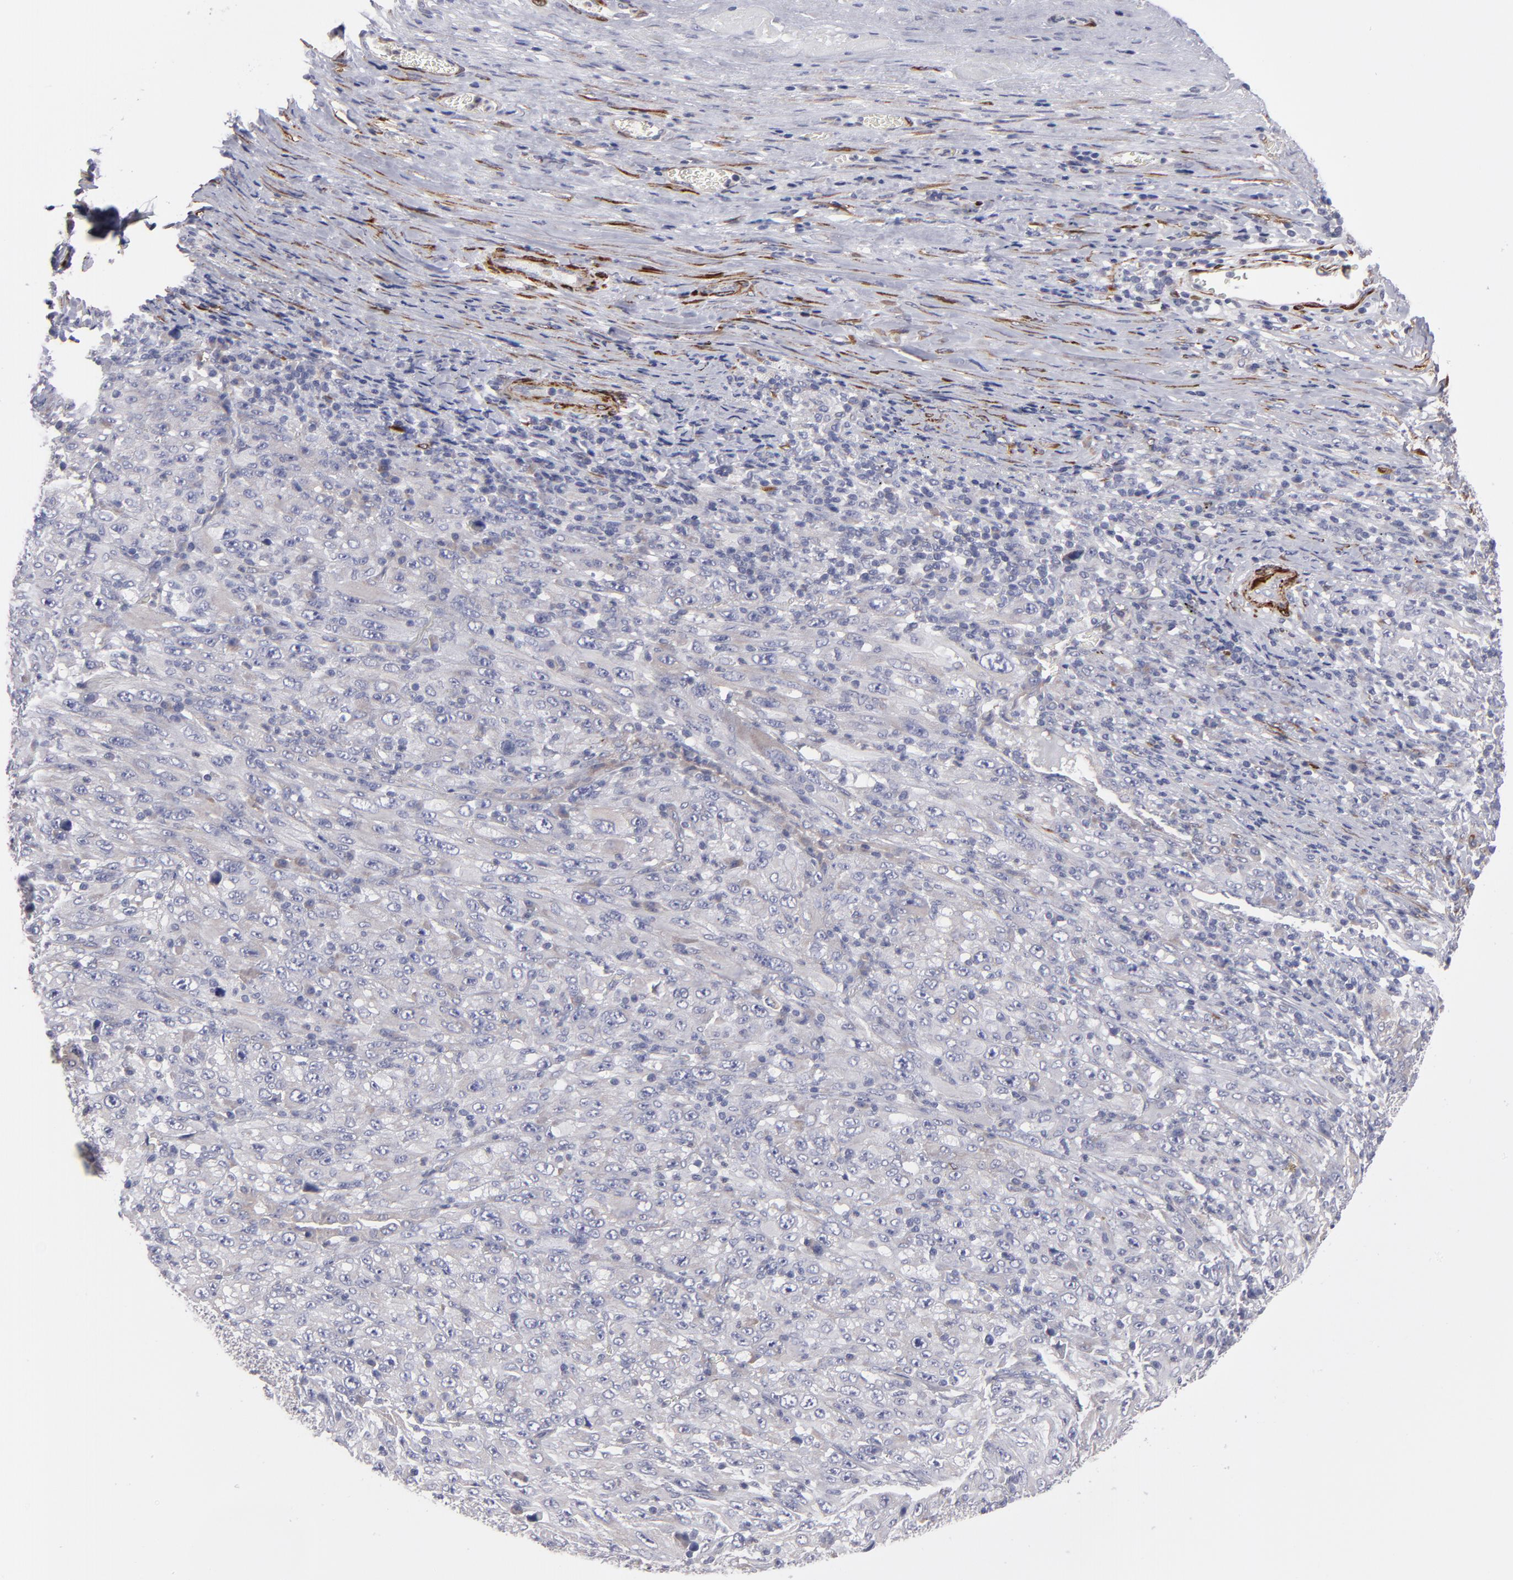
{"staining": {"intensity": "weak", "quantity": ">75%", "location": "cytoplasmic/membranous"}, "tissue": "melanoma", "cell_type": "Tumor cells", "image_type": "cancer", "snomed": [{"axis": "morphology", "description": "Malignant melanoma, Metastatic site"}, {"axis": "topography", "description": "Skin"}], "caption": "Immunohistochemistry (IHC) photomicrograph of human malignant melanoma (metastatic site) stained for a protein (brown), which shows low levels of weak cytoplasmic/membranous expression in approximately >75% of tumor cells.", "gene": "SLMAP", "patient": {"sex": "female", "age": 56}}